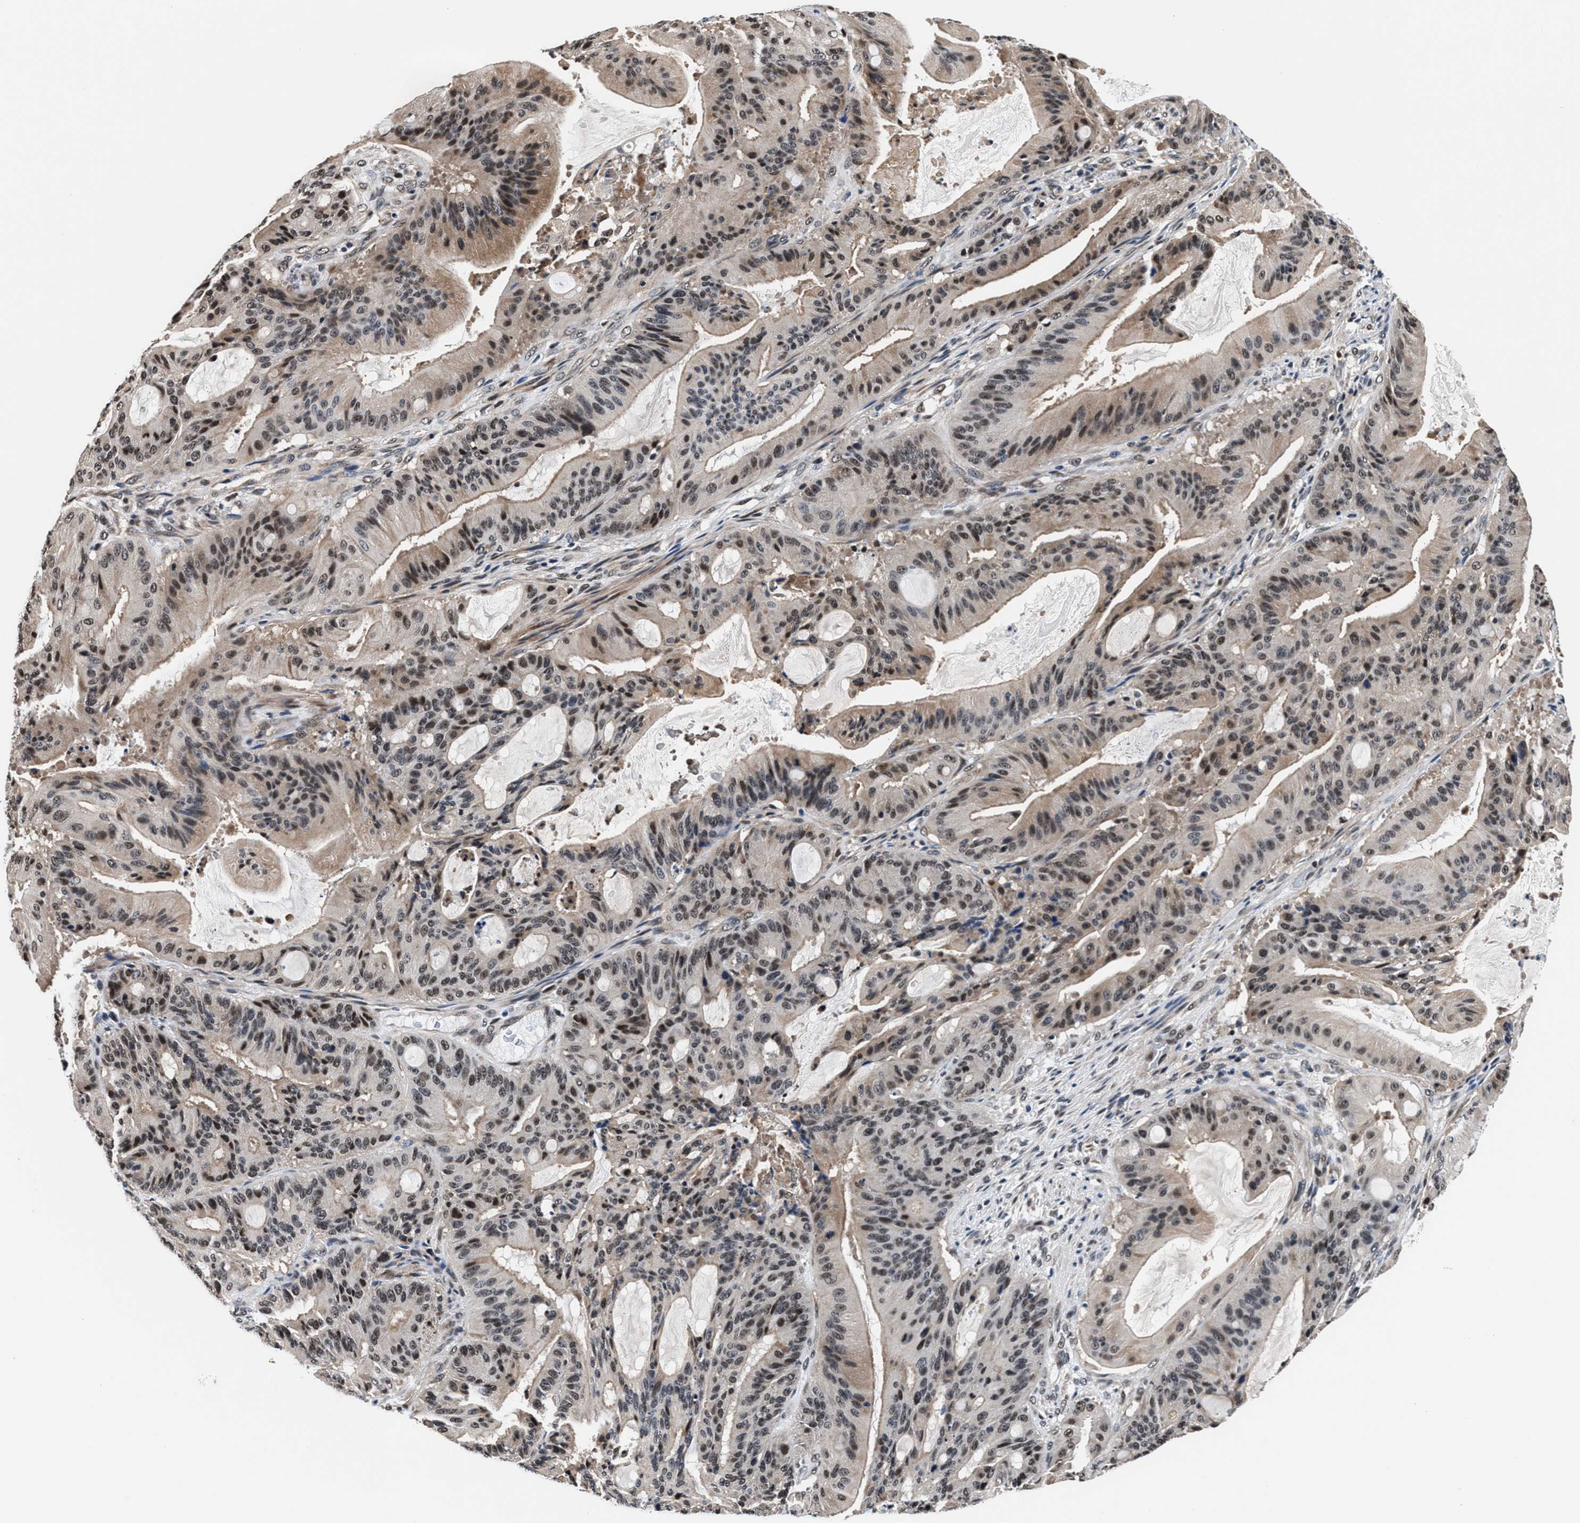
{"staining": {"intensity": "weak", "quantity": "25%-75%", "location": "cytoplasmic/membranous,nuclear"}, "tissue": "liver cancer", "cell_type": "Tumor cells", "image_type": "cancer", "snomed": [{"axis": "morphology", "description": "Normal tissue, NOS"}, {"axis": "morphology", "description": "Cholangiocarcinoma"}, {"axis": "topography", "description": "Liver"}, {"axis": "topography", "description": "Peripheral nerve tissue"}], "caption": "Immunohistochemical staining of liver cancer shows low levels of weak cytoplasmic/membranous and nuclear positivity in about 25%-75% of tumor cells.", "gene": "USP16", "patient": {"sex": "female", "age": 73}}